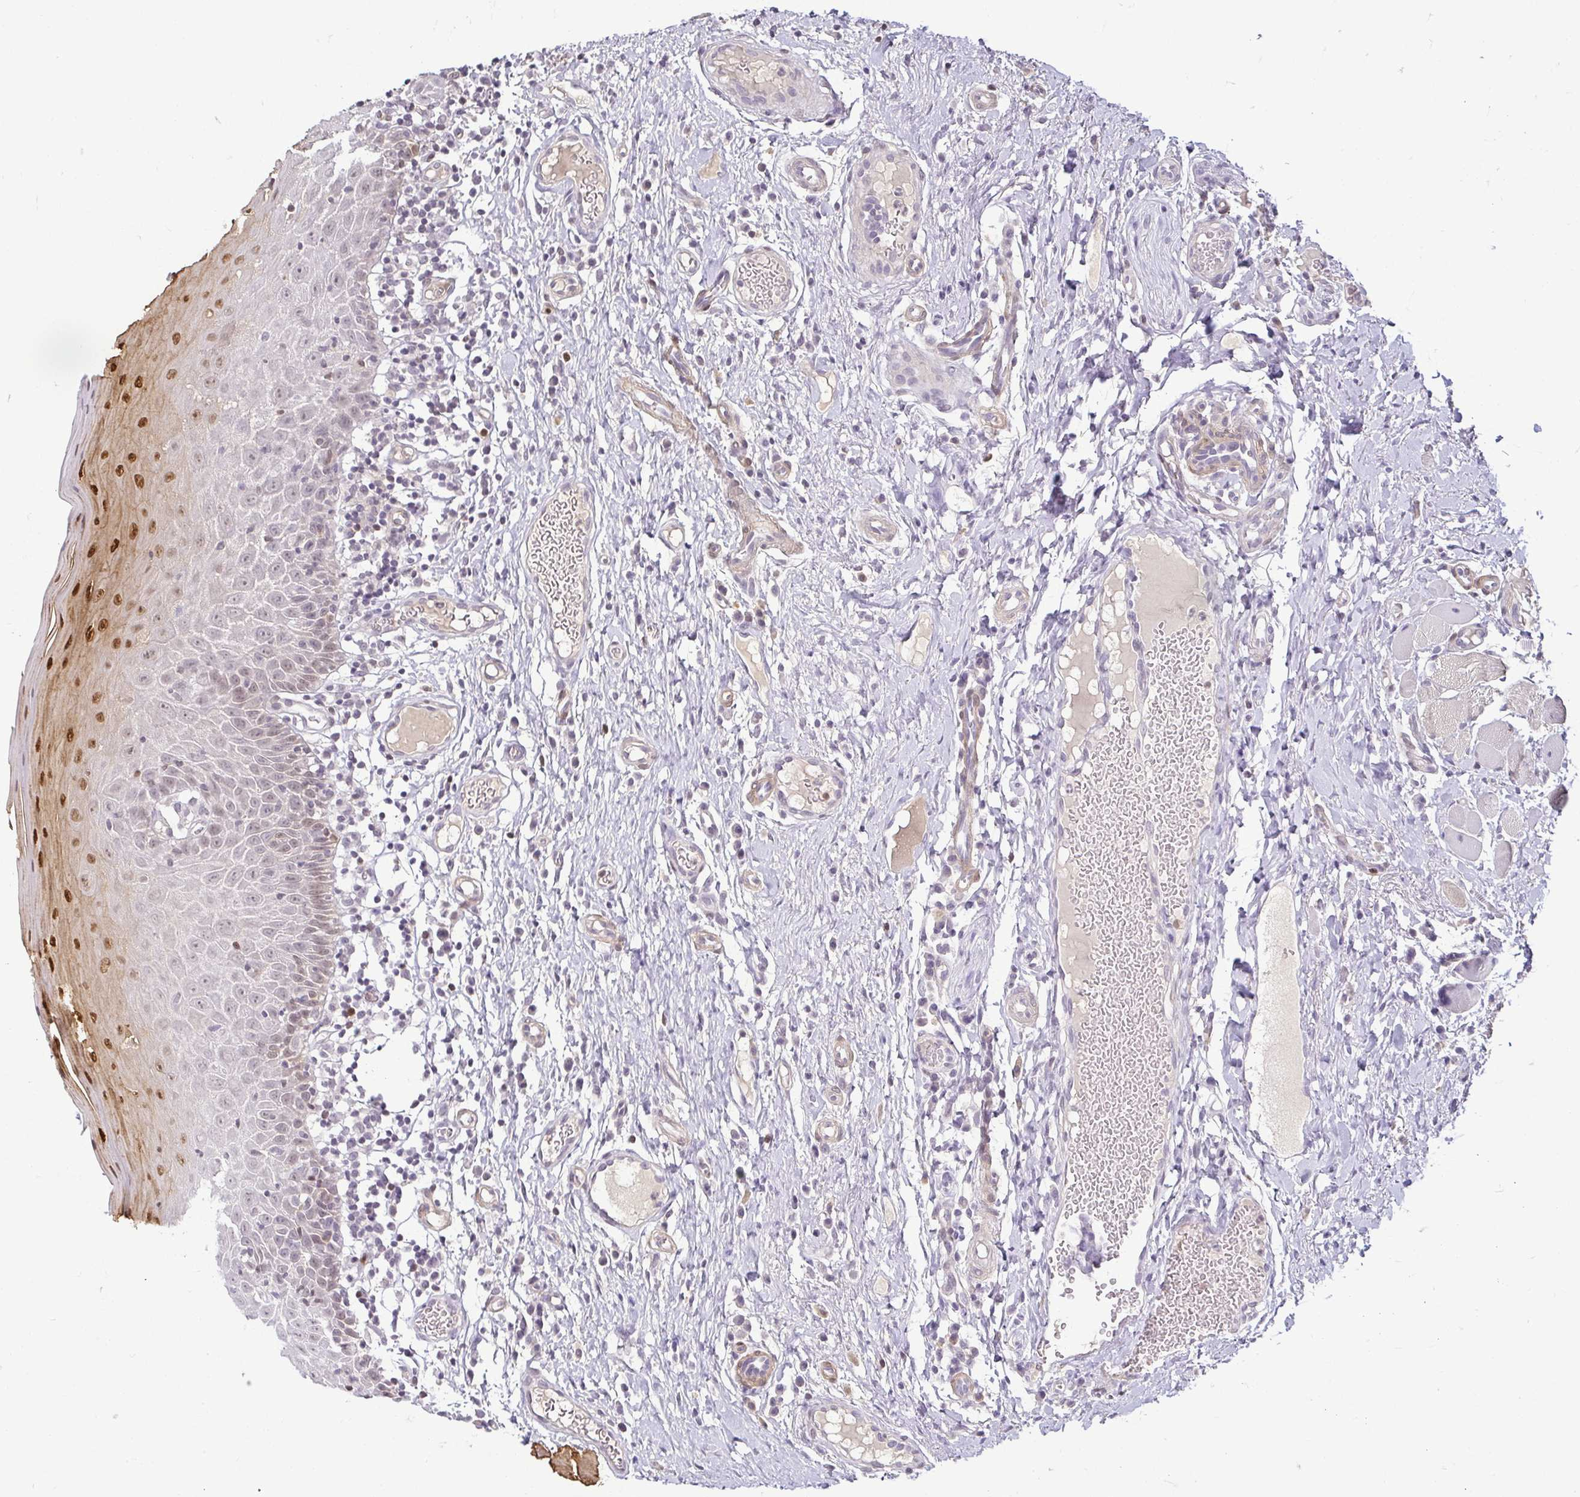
{"staining": {"intensity": "strong", "quantity": "<25%", "location": "cytoplasmic/membranous,nuclear"}, "tissue": "oral mucosa", "cell_type": "Squamous epithelial cells", "image_type": "normal", "snomed": [{"axis": "morphology", "description": "Normal tissue, NOS"}, {"axis": "topography", "description": "Oral tissue"}, {"axis": "topography", "description": "Tounge, NOS"}], "caption": "Normal oral mucosa displays strong cytoplasmic/membranous,nuclear staining in about <25% of squamous epithelial cells, visualized by immunohistochemistry.", "gene": "HOPX", "patient": {"sex": "female", "age": 58}}